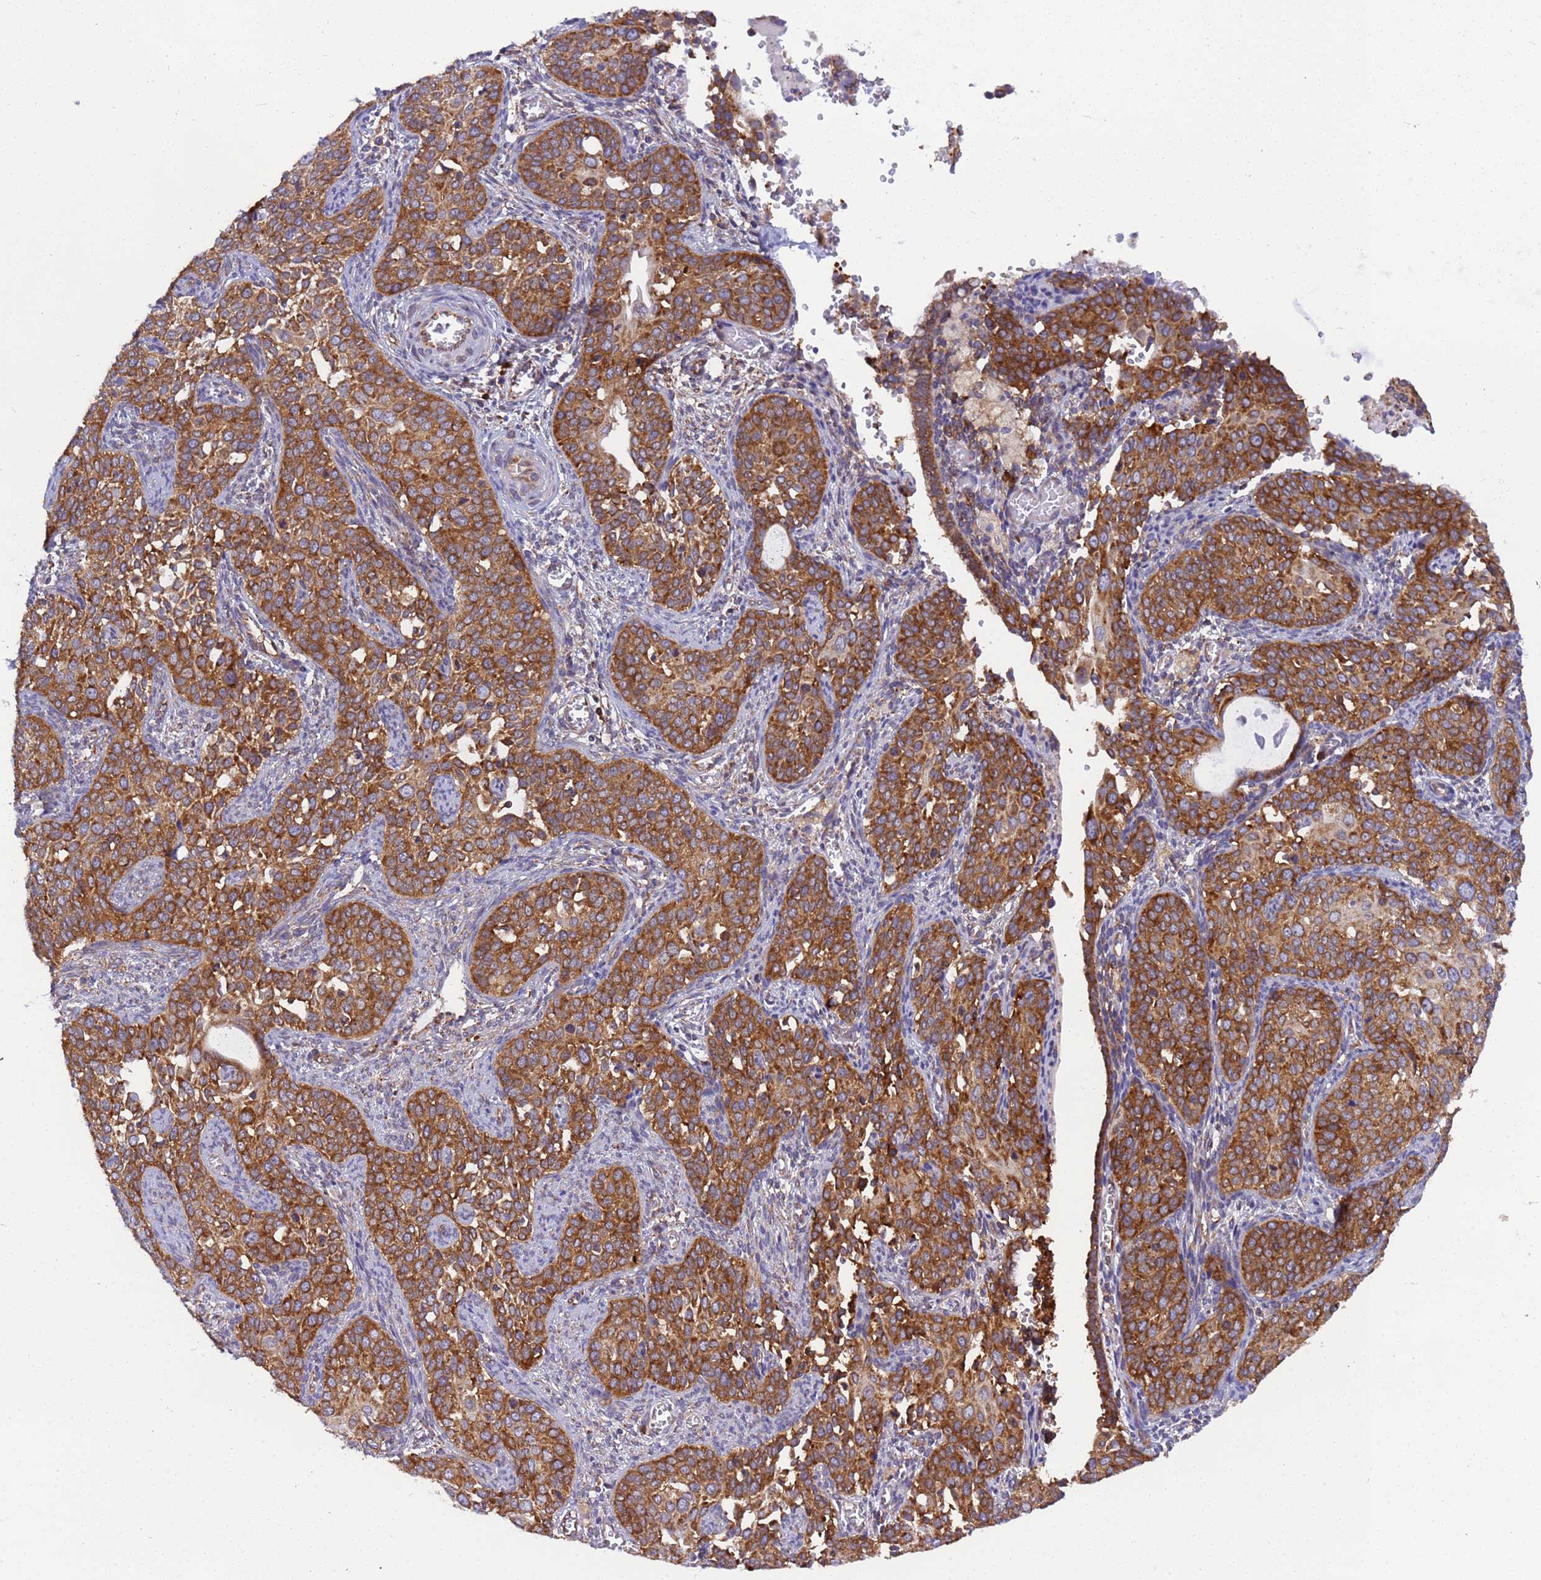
{"staining": {"intensity": "strong", "quantity": ">75%", "location": "cytoplasmic/membranous"}, "tissue": "cervical cancer", "cell_type": "Tumor cells", "image_type": "cancer", "snomed": [{"axis": "morphology", "description": "Squamous cell carcinoma, NOS"}, {"axis": "topography", "description": "Cervix"}], "caption": "Cervical cancer (squamous cell carcinoma) stained for a protein exhibits strong cytoplasmic/membranous positivity in tumor cells.", "gene": "RPL36", "patient": {"sex": "female", "age": 44}}